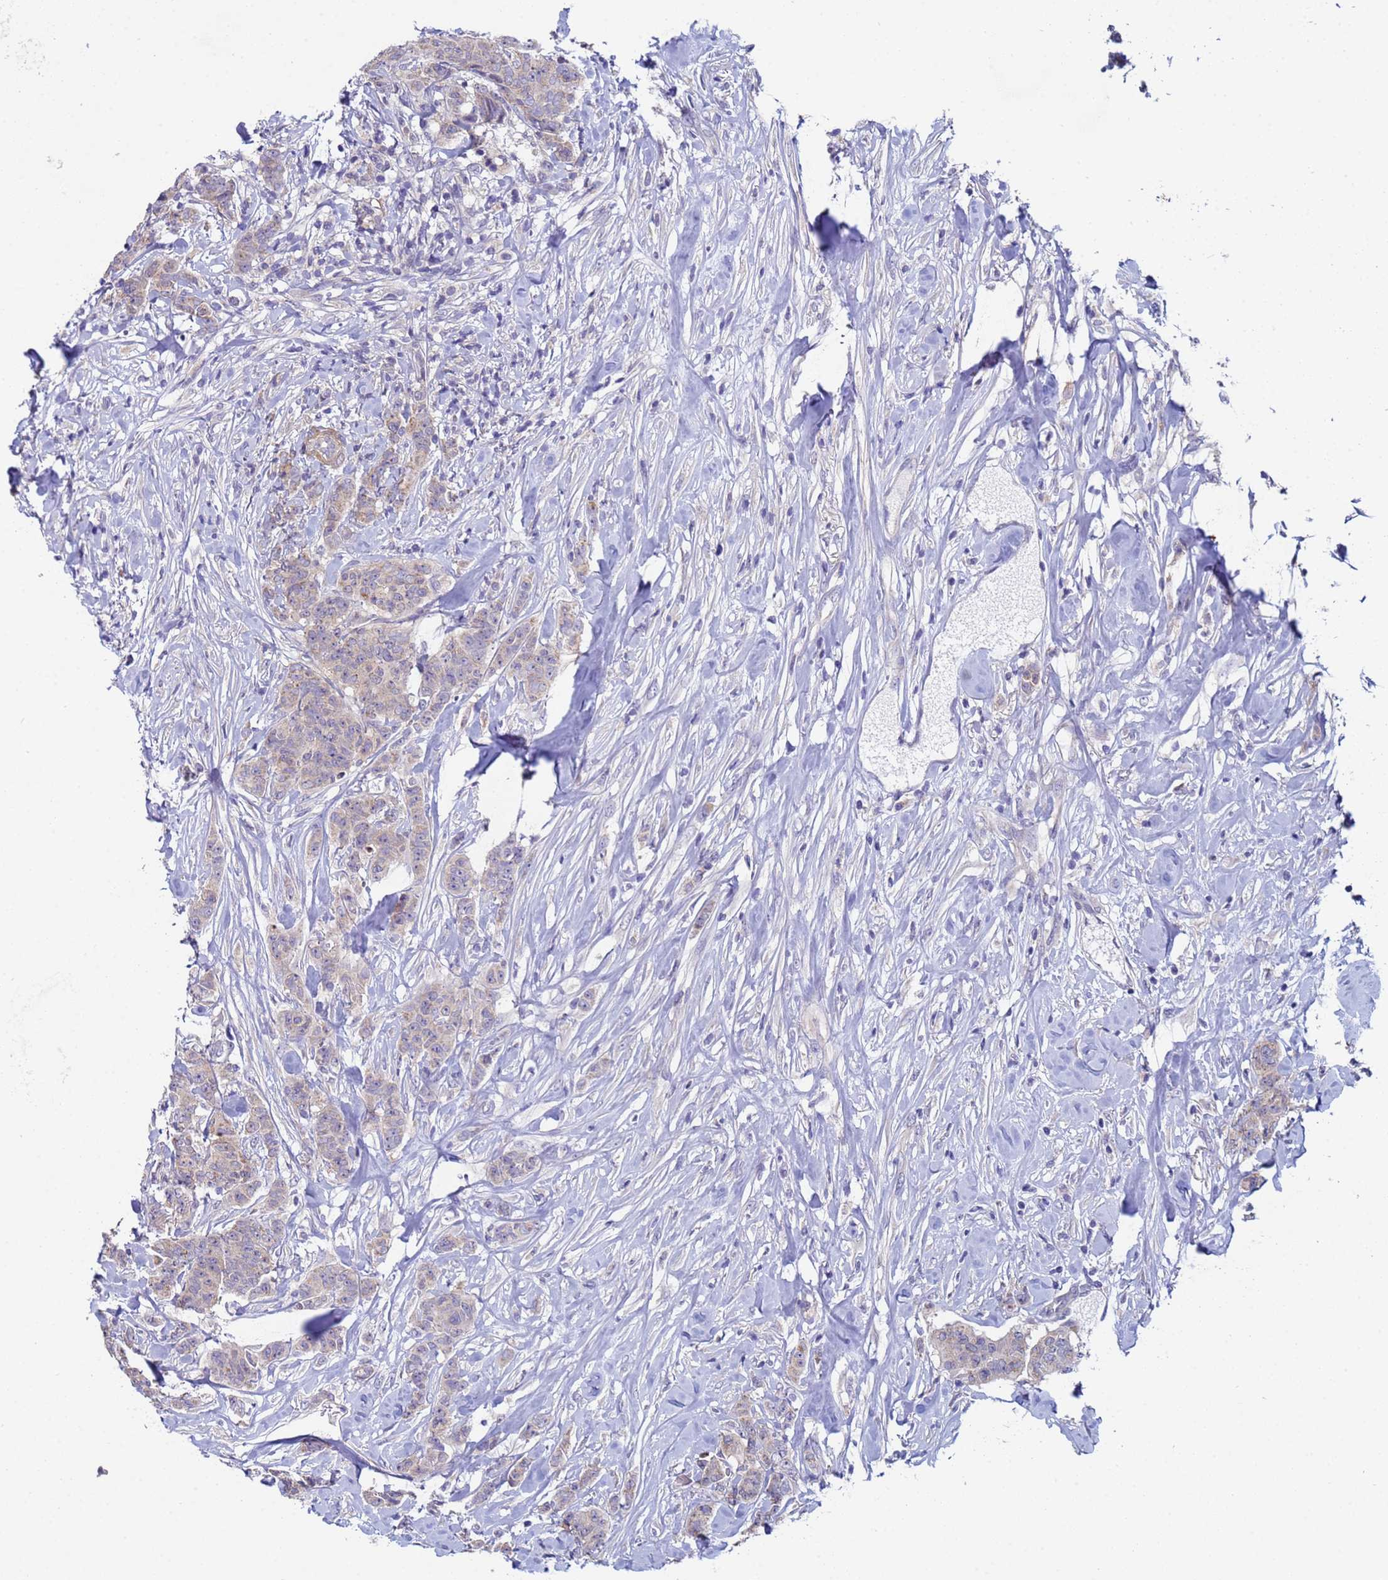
{"staining": {"intensity": "weak", "quantity": "<25%", "location": "cytoplasmic/membranous"}, "tissue": "breast cancer", "cell_type": "Tumor cells", "image_type": "cancer", "snomed": [{"axis": "morphology", "description": "Duct carcinoma"}, {"axis": "topography", "description": "Breast"}], "caption": "This is a histopathology image of immunohistochemistry staining of breast infiltrating ductal carcinoma, which shows no staining in tumor cells. The staining was performed using DAB to visualize the protein expression in brown, while the nuclei were stained in blue with hematoxylin (Magnification: 20x).", "gene": "CLHC1", "patient": {"sex": "female", "age": 40}}